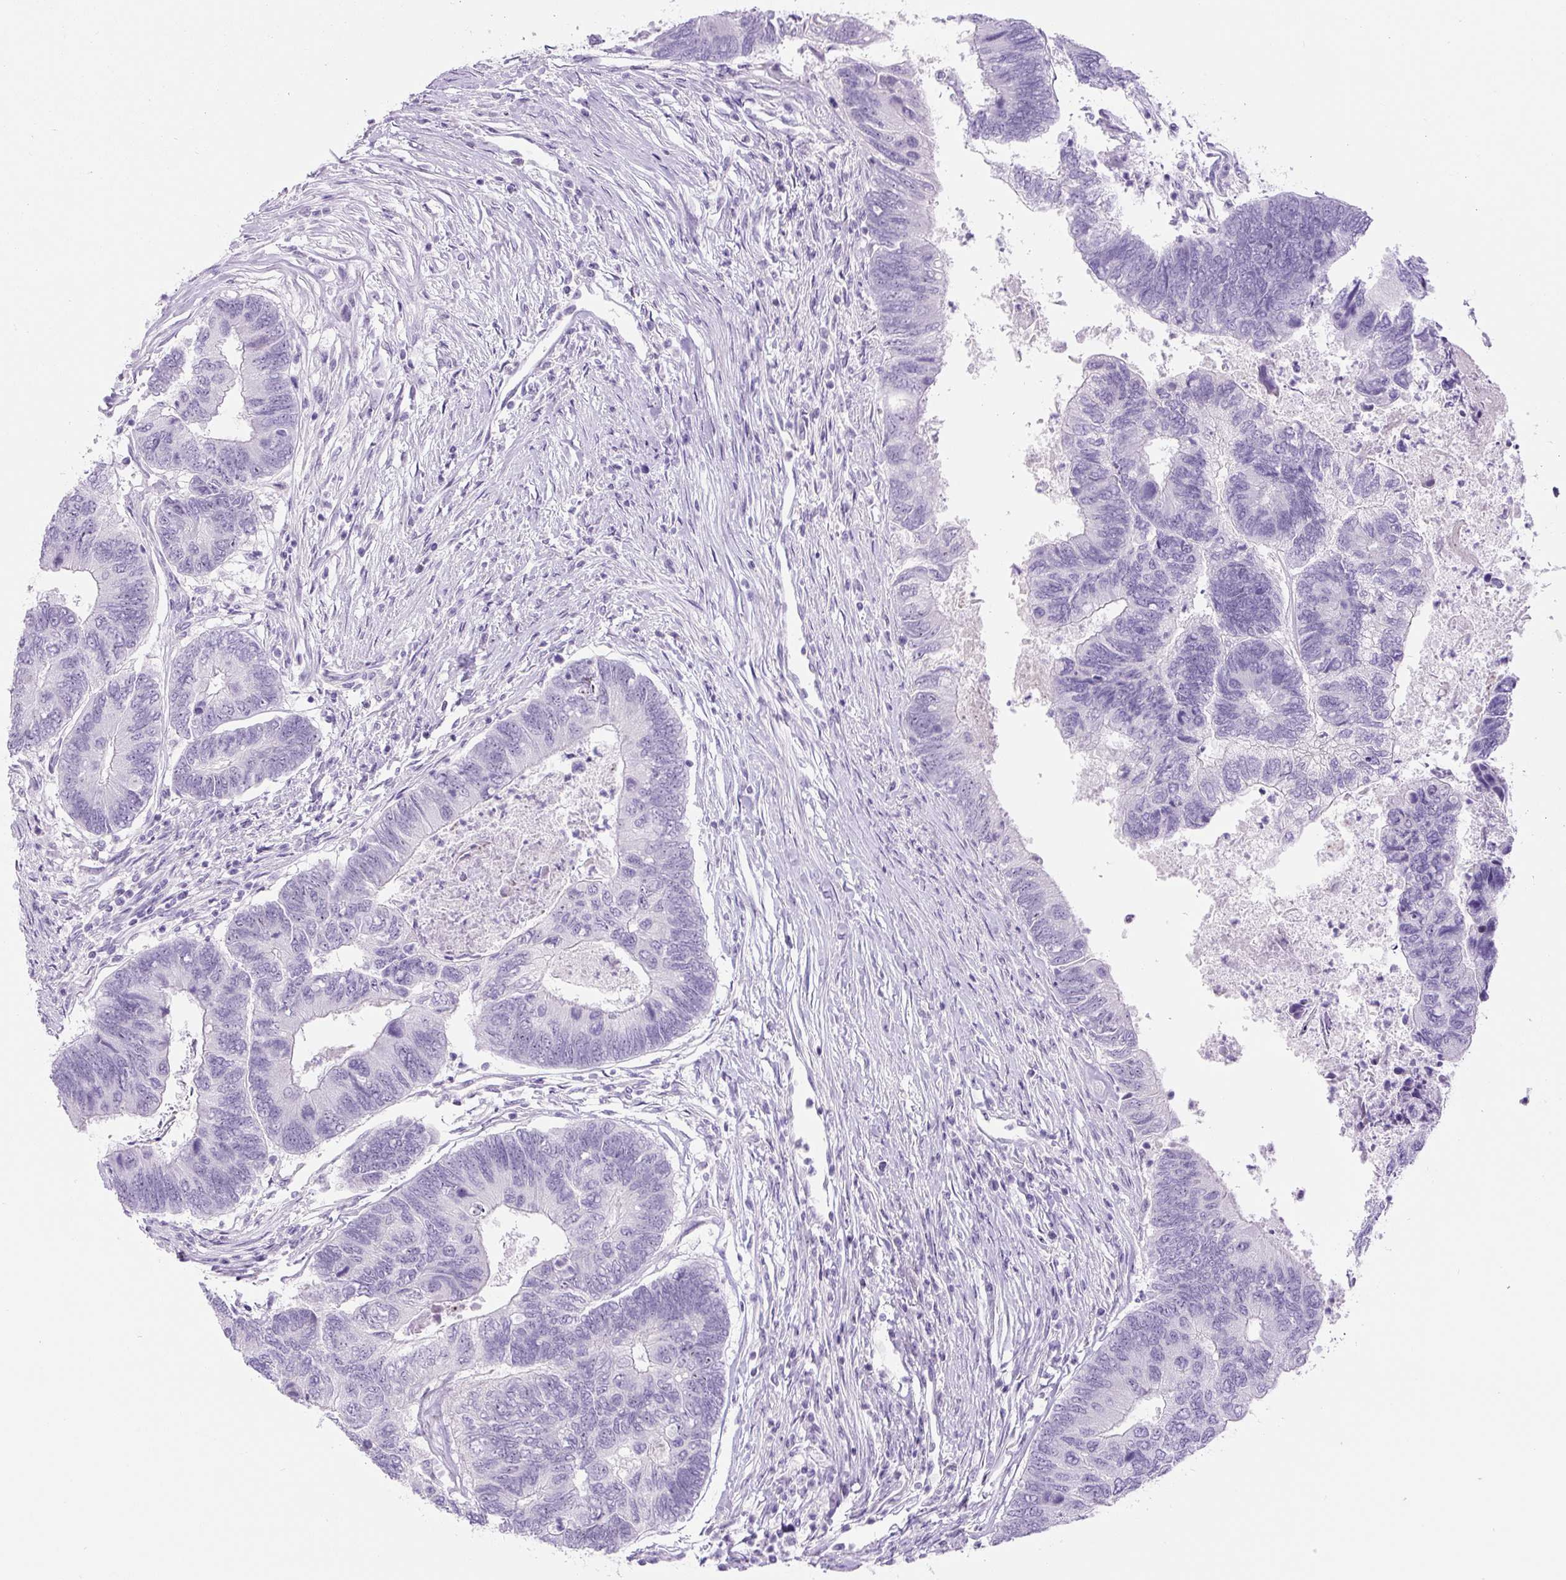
{"staining": {"intensity": "negative", "quantity": "none", "location": "none"}, "tissue": "colorectal cancer", "cell_type": "Tumor cells", "image_type": "cancer", "snomed": [{"axis": "morphology", "description": "Adenocarcinoma, NOS"}, {"axis": "topography", "description": "Colon"}], "caption": "The IHC image has no significant expression in tumor cells of colorectal adenocarcinoma tissue.", "gene": "TMEM151B", "patient": {"sex": "female", "age": 67}}